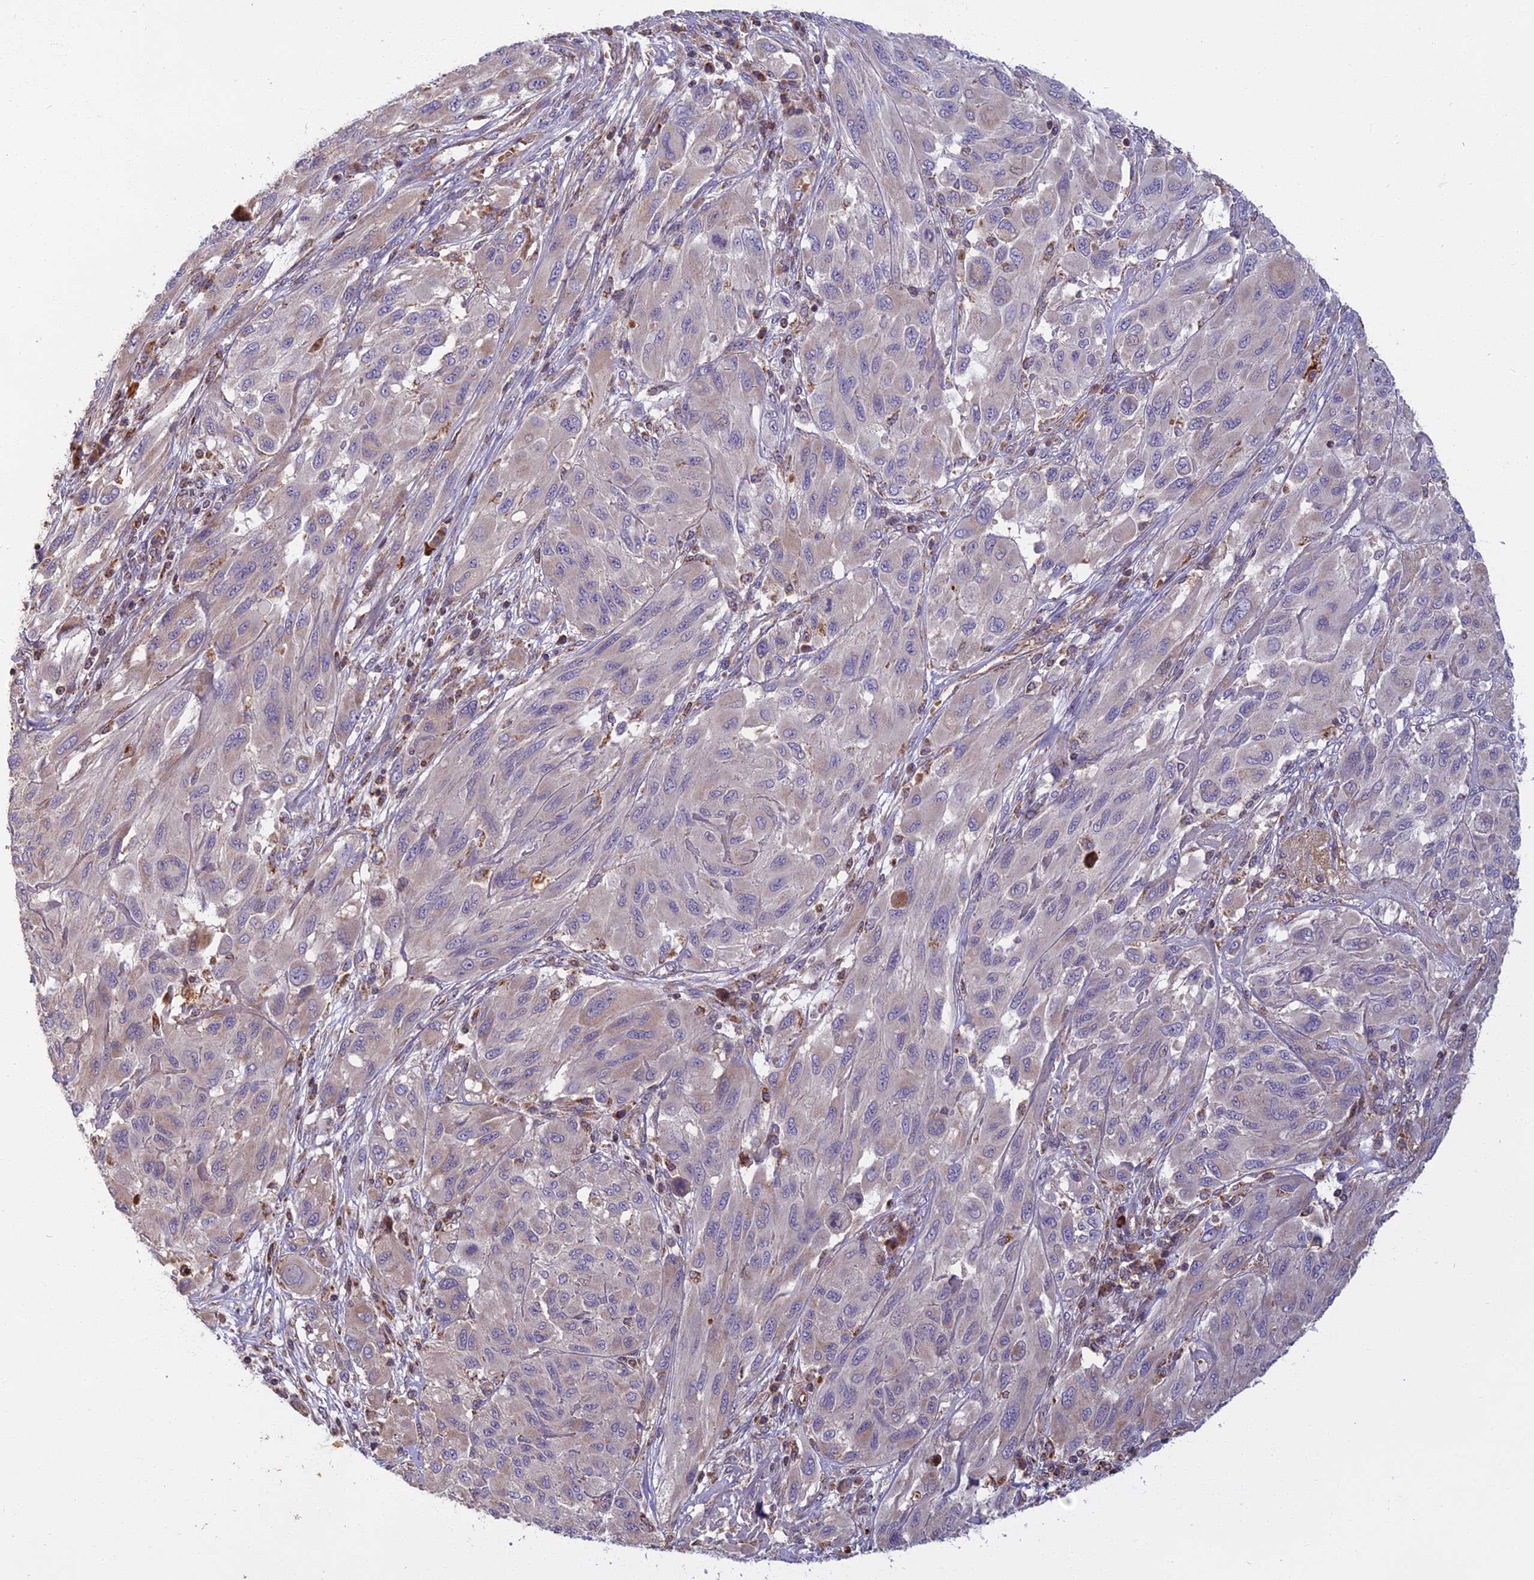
{"staining": {"intensity": "negative", "quantity": "none", "location": "none"}, "tissue": "melanoma", "cell_type": "Tumor cells", "image_type": "cancer", "snomed": [{"axis": "morphology", "description": "Malignant melanoma, NOS"}, {"axis": "topography", "description": "Skin"}], "caption": "Protein analysis of melanoma shows no significant expression in tumor cells. (DAB (3,3'-diaminobenzidine) immunohistochemistry, high magnification).", "gene": "EDAR", "patient": {"sex": "female", "age": 91}}